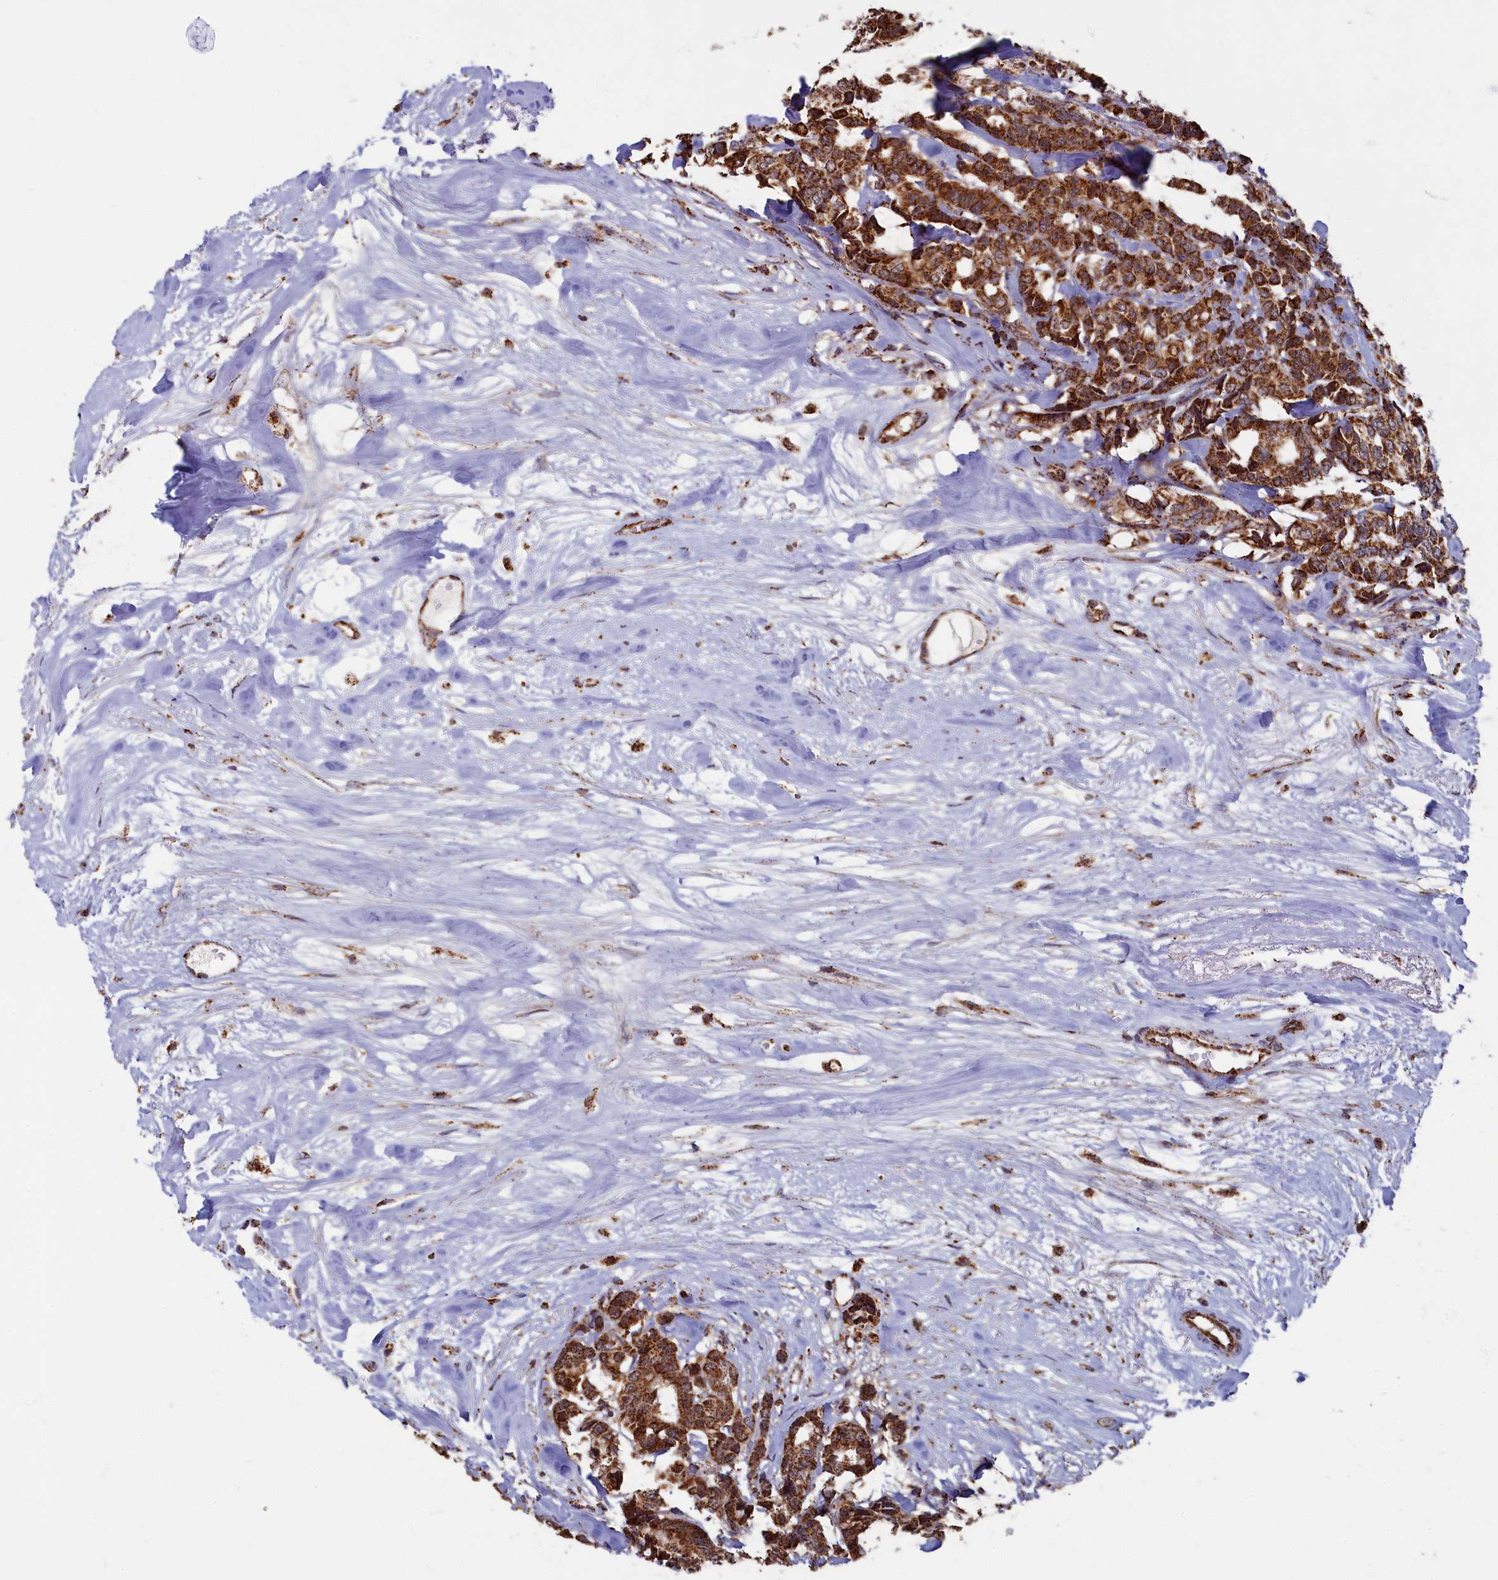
{"staining": {"intensity": "strong", "quantity": ">75%", "location": "cytoplasmic/membranous"}, "tissue": "breast cancer", "cell_type": "Tumor cells", "image_type": "cancer", "snomed": [{"axis": "morphology", "description": "Duct carcinoma"}, {"axis": "topography", "description": "Breast"}], "caption": "Breast cancer (infiltrating ductal carcinoma) stained with a protein marker exhibits strong staining in tumor cells.", "gene": "SPR", "patient": {"sex": "female", "age": 87}}